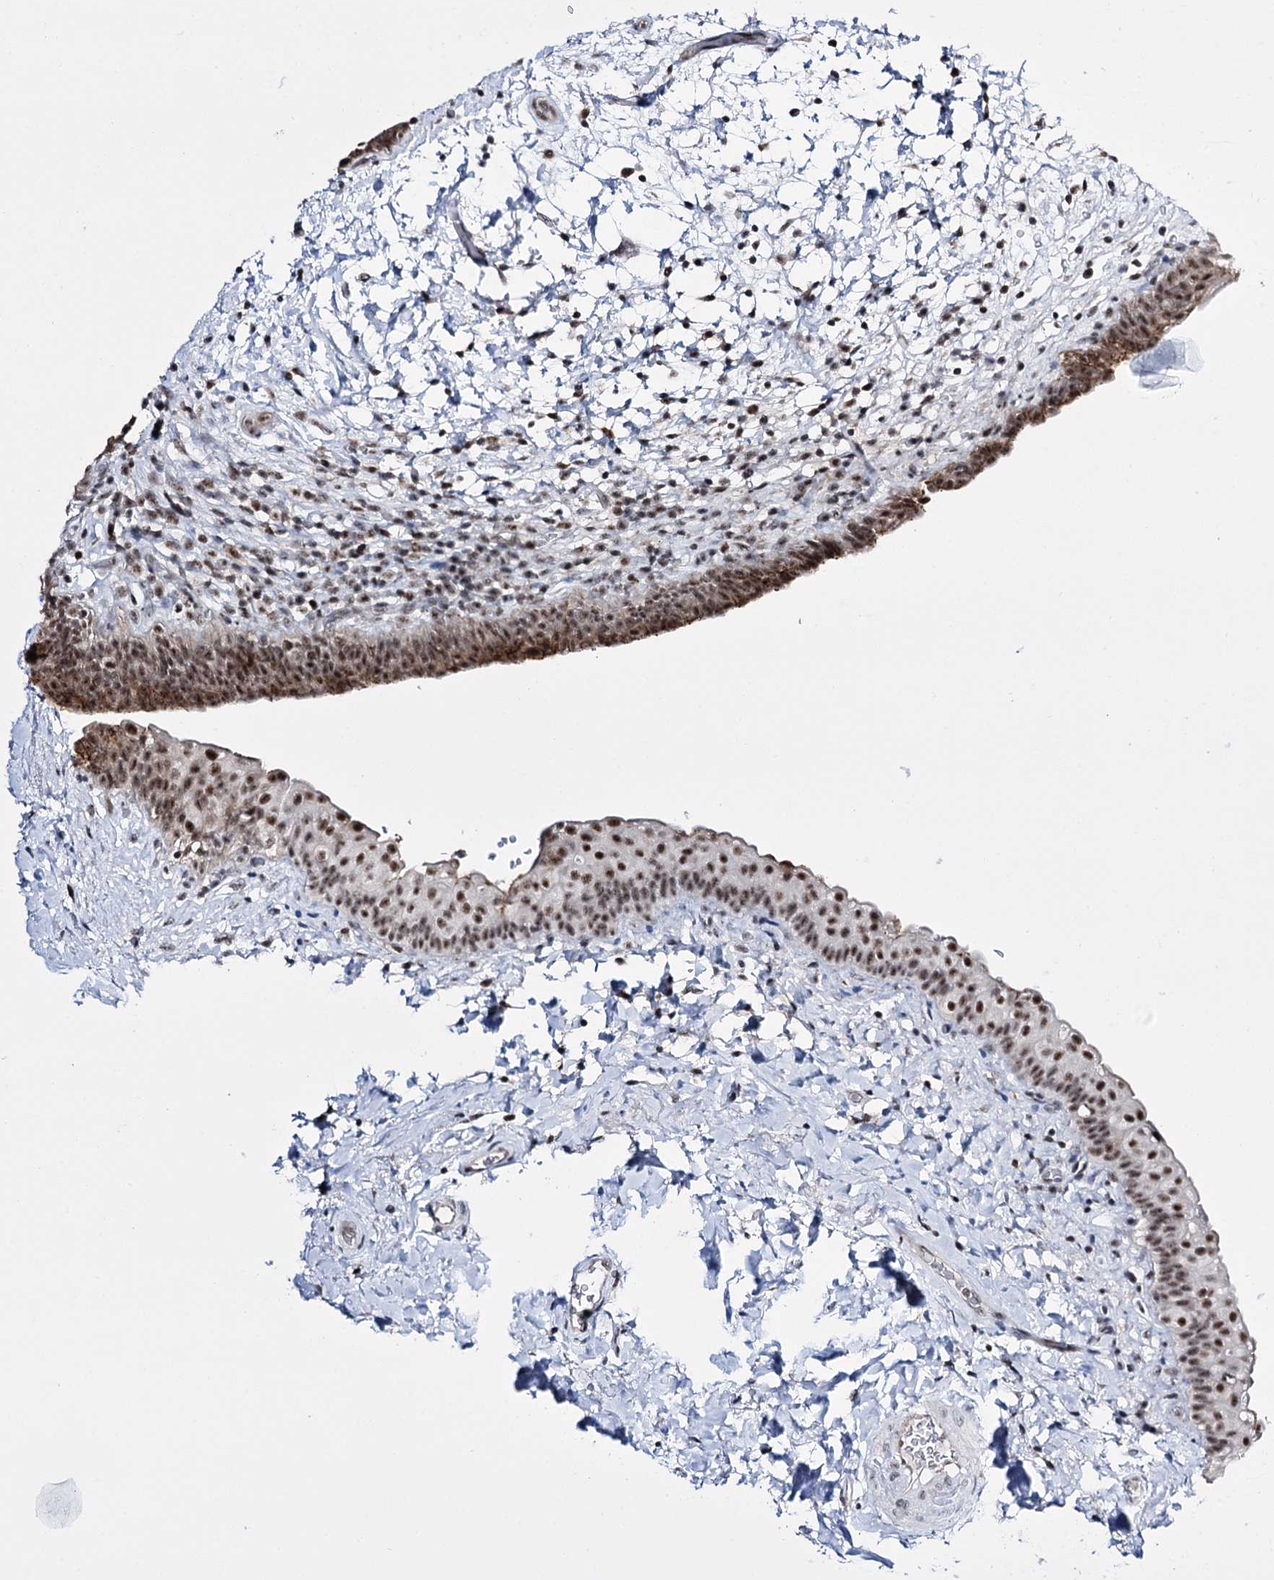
{"staining": {"intensity": "strong", "quantity": ">75%", "location": "cytoplasmic/membranous,nuclear"}, "tissue": "urinary bladder", "cell_type": "Urothelial cells", "image_type": "normal", "snomed": [{"axis": "morphology", "description": "Normal tissue, NOS"}, {"axis": "topography", "description": "Urinary bladder"}], "caption": "High-magnification brightfield microscopy of benign urinary bladder stained with DAB (3,3'-diaminobenzidine) (brown) and counterstained with hematoxylin (blue). urothelial cells exhibit strong cytoplasmic/membranous,nuclear expression is seen in about>75% of cells.", "gene": "PRPF40A", "patient": {"sex": "male", "age": 83}}